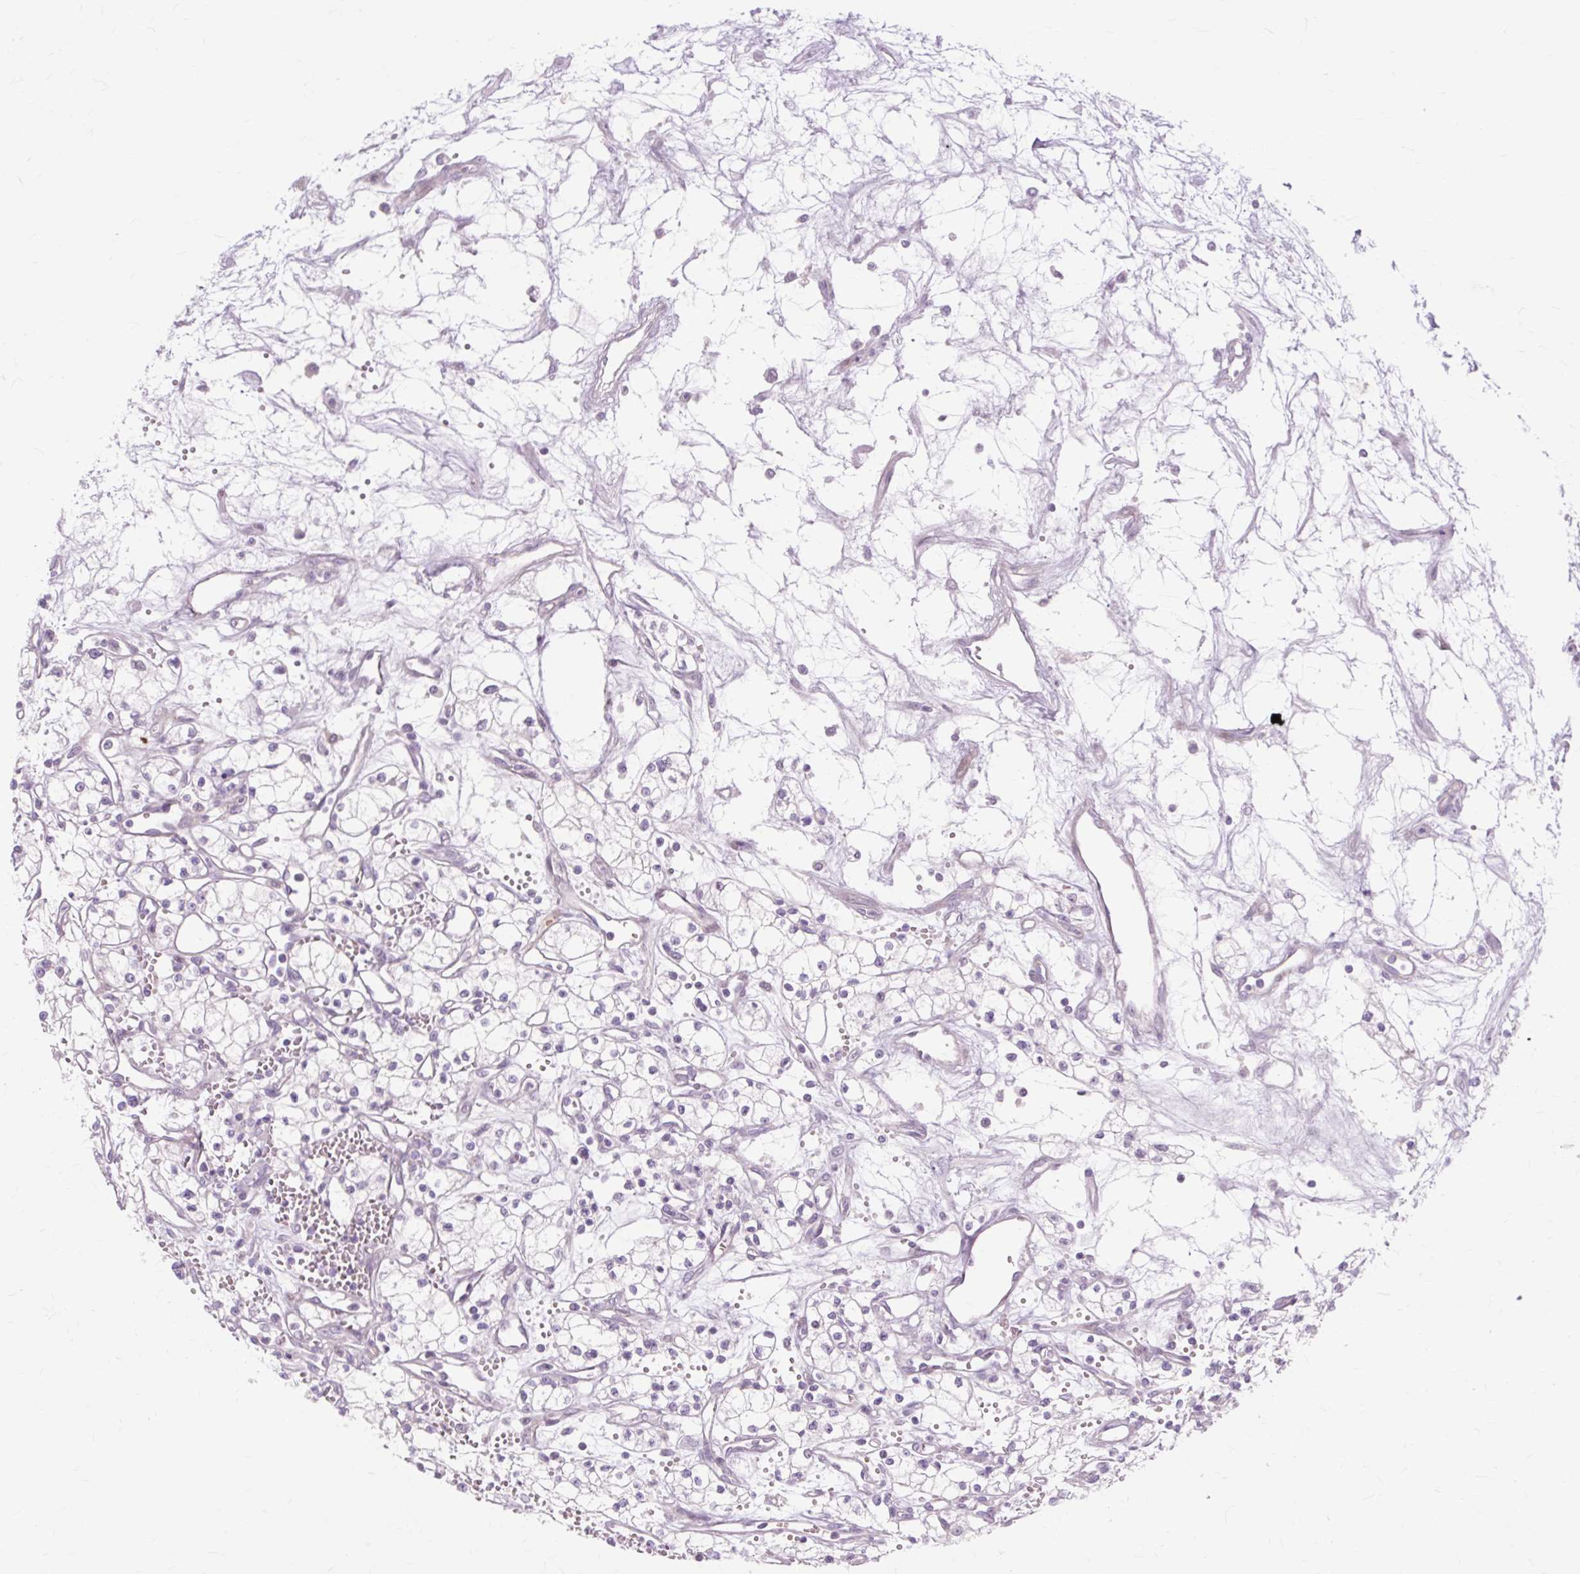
{"staining": {"intensity": "negative", "quantity": "none", "location": "none"}, "tissue": "renal cancer", "cell_type": "Tumor cells", "image_type": "cancer", "snomed": [{"axis": "morphology", "description": "Adenocarcinoma, NOS"}, {"axis": "topography", "description": "Kidney"}], "caption": "High magnification brightfield microscopy of renal cancer (adenocarcinoma) stained with DAB (3,3'-diaminobenzidine) (brown) and counterstained with hematoxylin (blue): tumor cells show no significant expression. The staining was performed using DAB to visualize the protein expression in brown, while the nuclei were stained in blue with hematoxylin (Magnification: 20x).", "gene": "IRX2", "patient": {"sex": "male", "age": 59}}